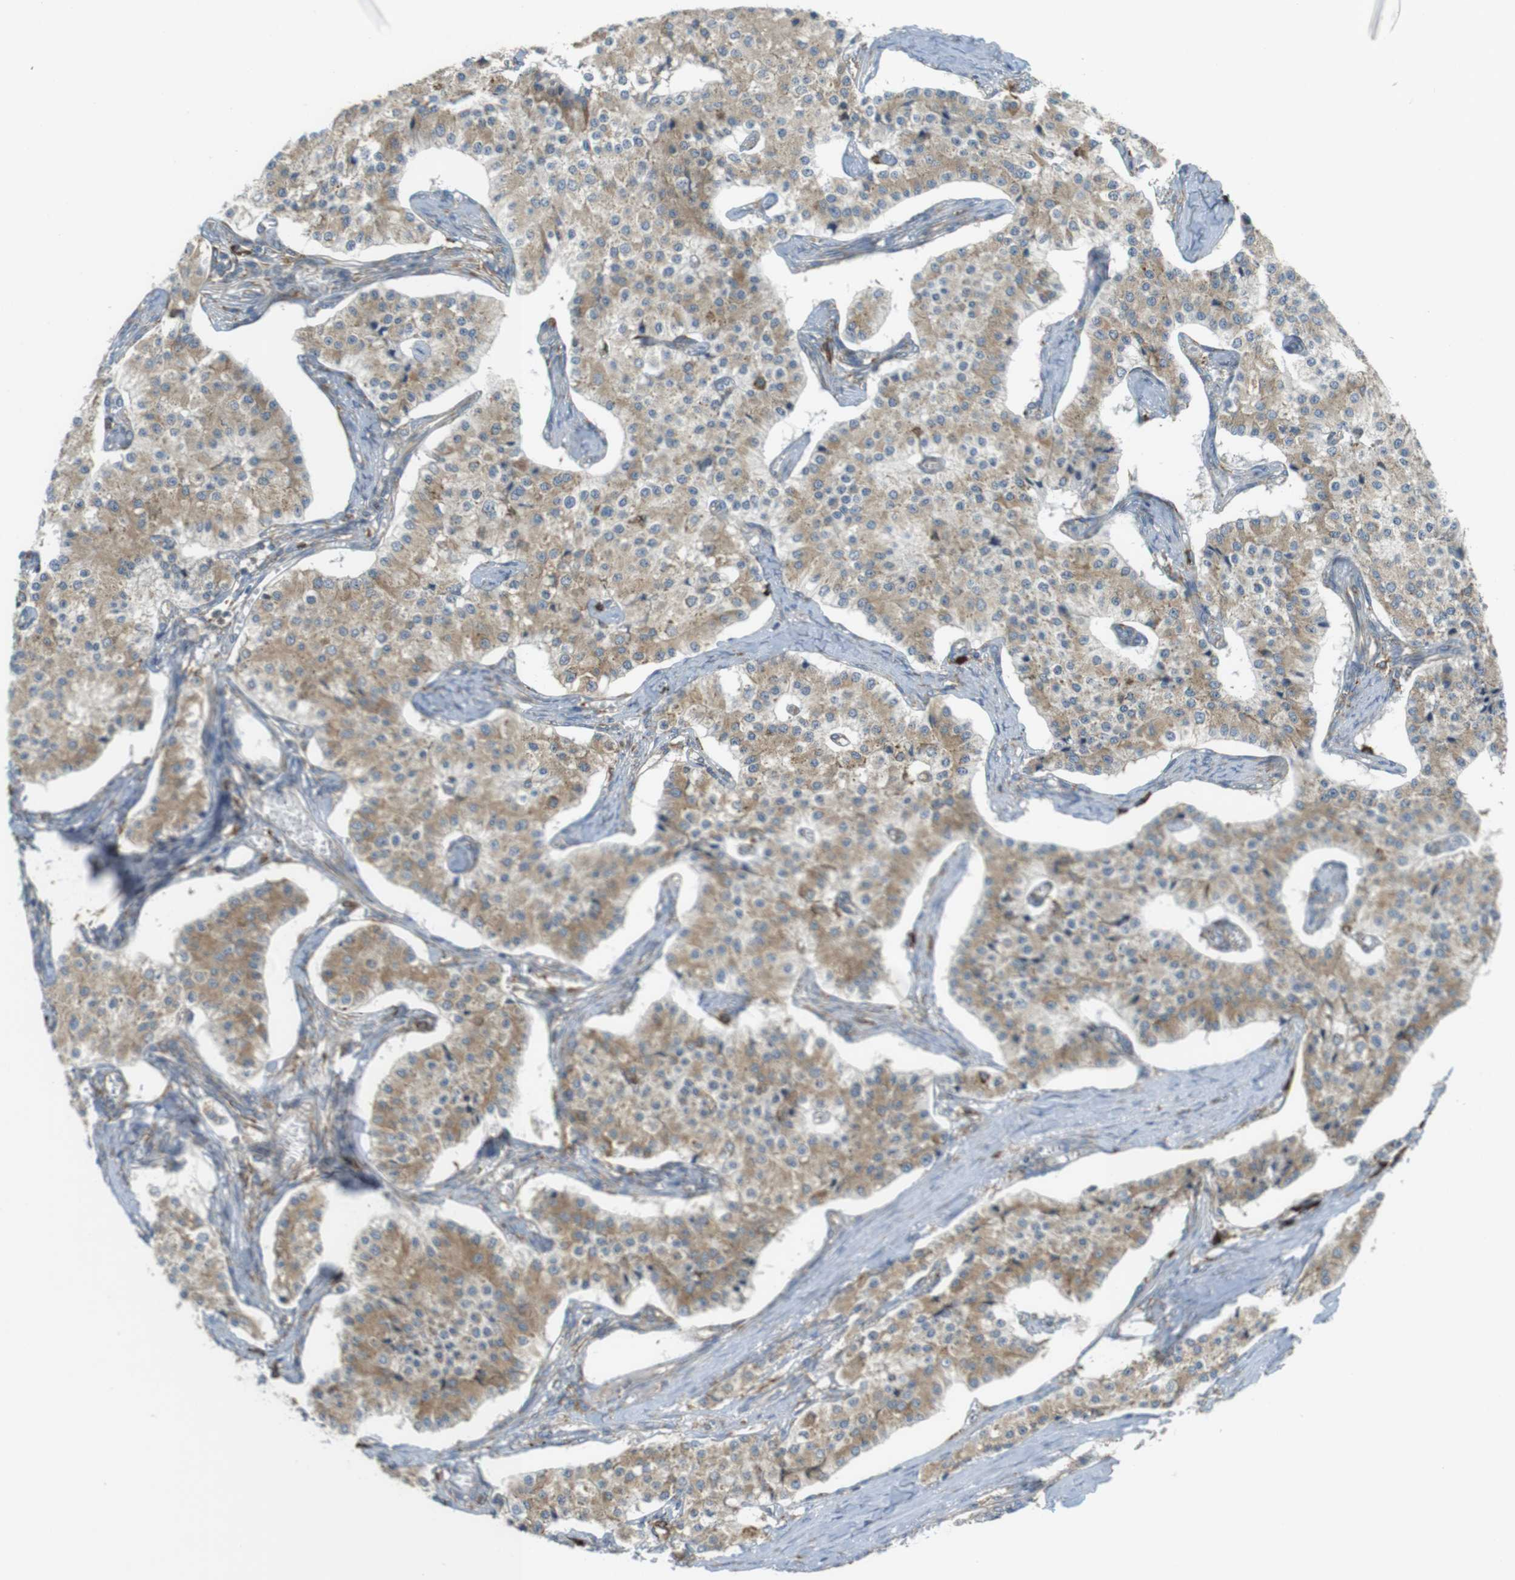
{"staining": {"intensity": "weak", "quantity": ">75%", "location": "cytoplasmic/membranous"}, "tissue": "carcinoid", "cell_type": "Tumor cells", "image_type": "cancer", "snomed": [{"axis": "morphology", "description": "Carcinoid, malignant, NOS"}, {"axis": "topography", "description": "Colon"}], "caption": "Carcinoid stained for a protein (brown) demonstrates weak cytoplasmic/membranous positive expression in approximately >75% of tumor cells.", "gene": "MBOAT2", "patient": {"sex": "female", "age": 52}}